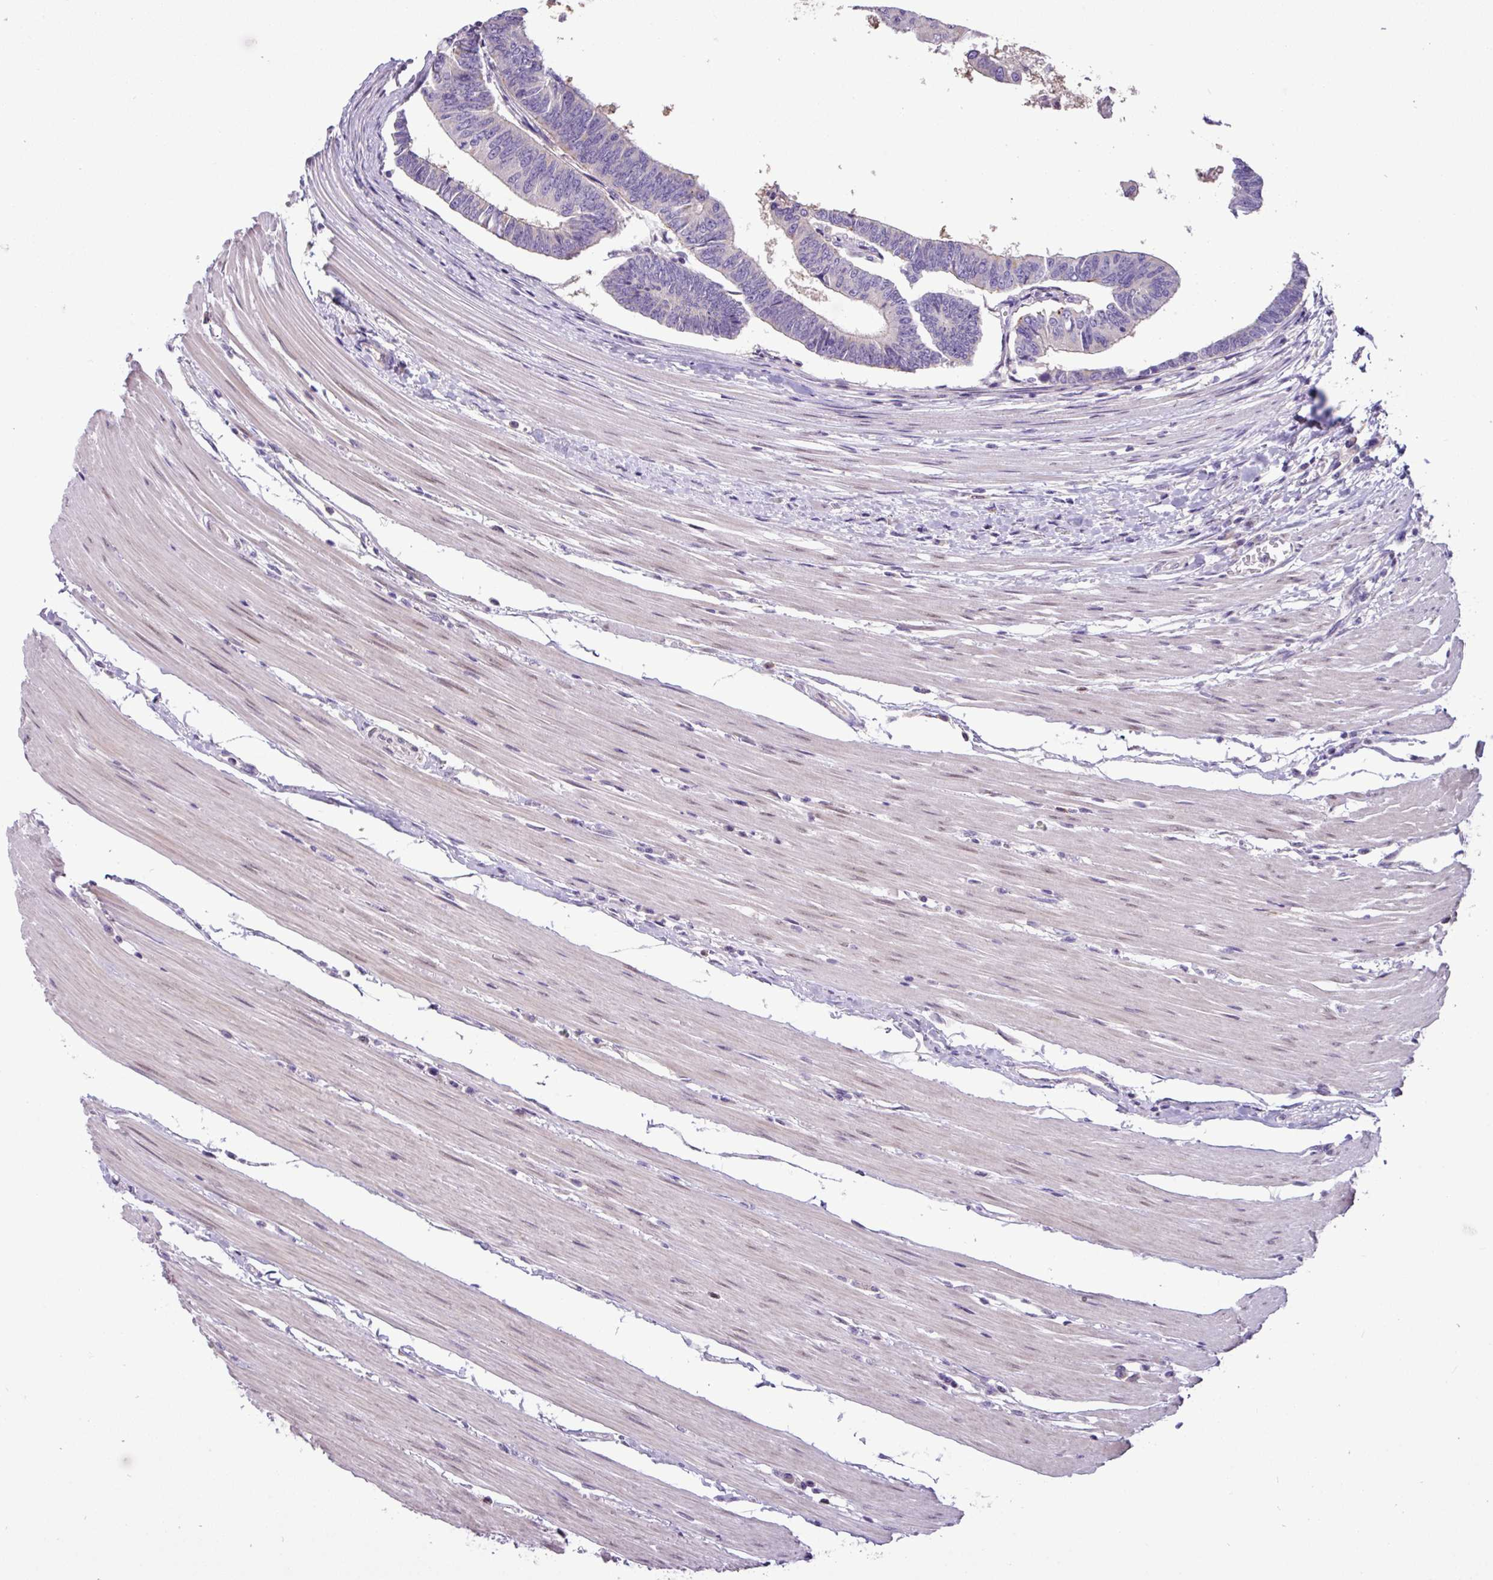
{"staining": {"intensity": "negative", "quantity": "none", "location": "none"}, "tissue": "colorectal cancer", "cell_type": "Tumor cells", "image_type": "cancer", "snomed": [{"axis": "morphology", "description": "Adenocarcinoma, NOS"}, {"axis": "topography", "description": "Rectum"}], "caption": "There is no significant staining in tumor cells of colorectal cancer.", "gene": "PNLDC1", "patient": {"sex": "female", "age": 65}}